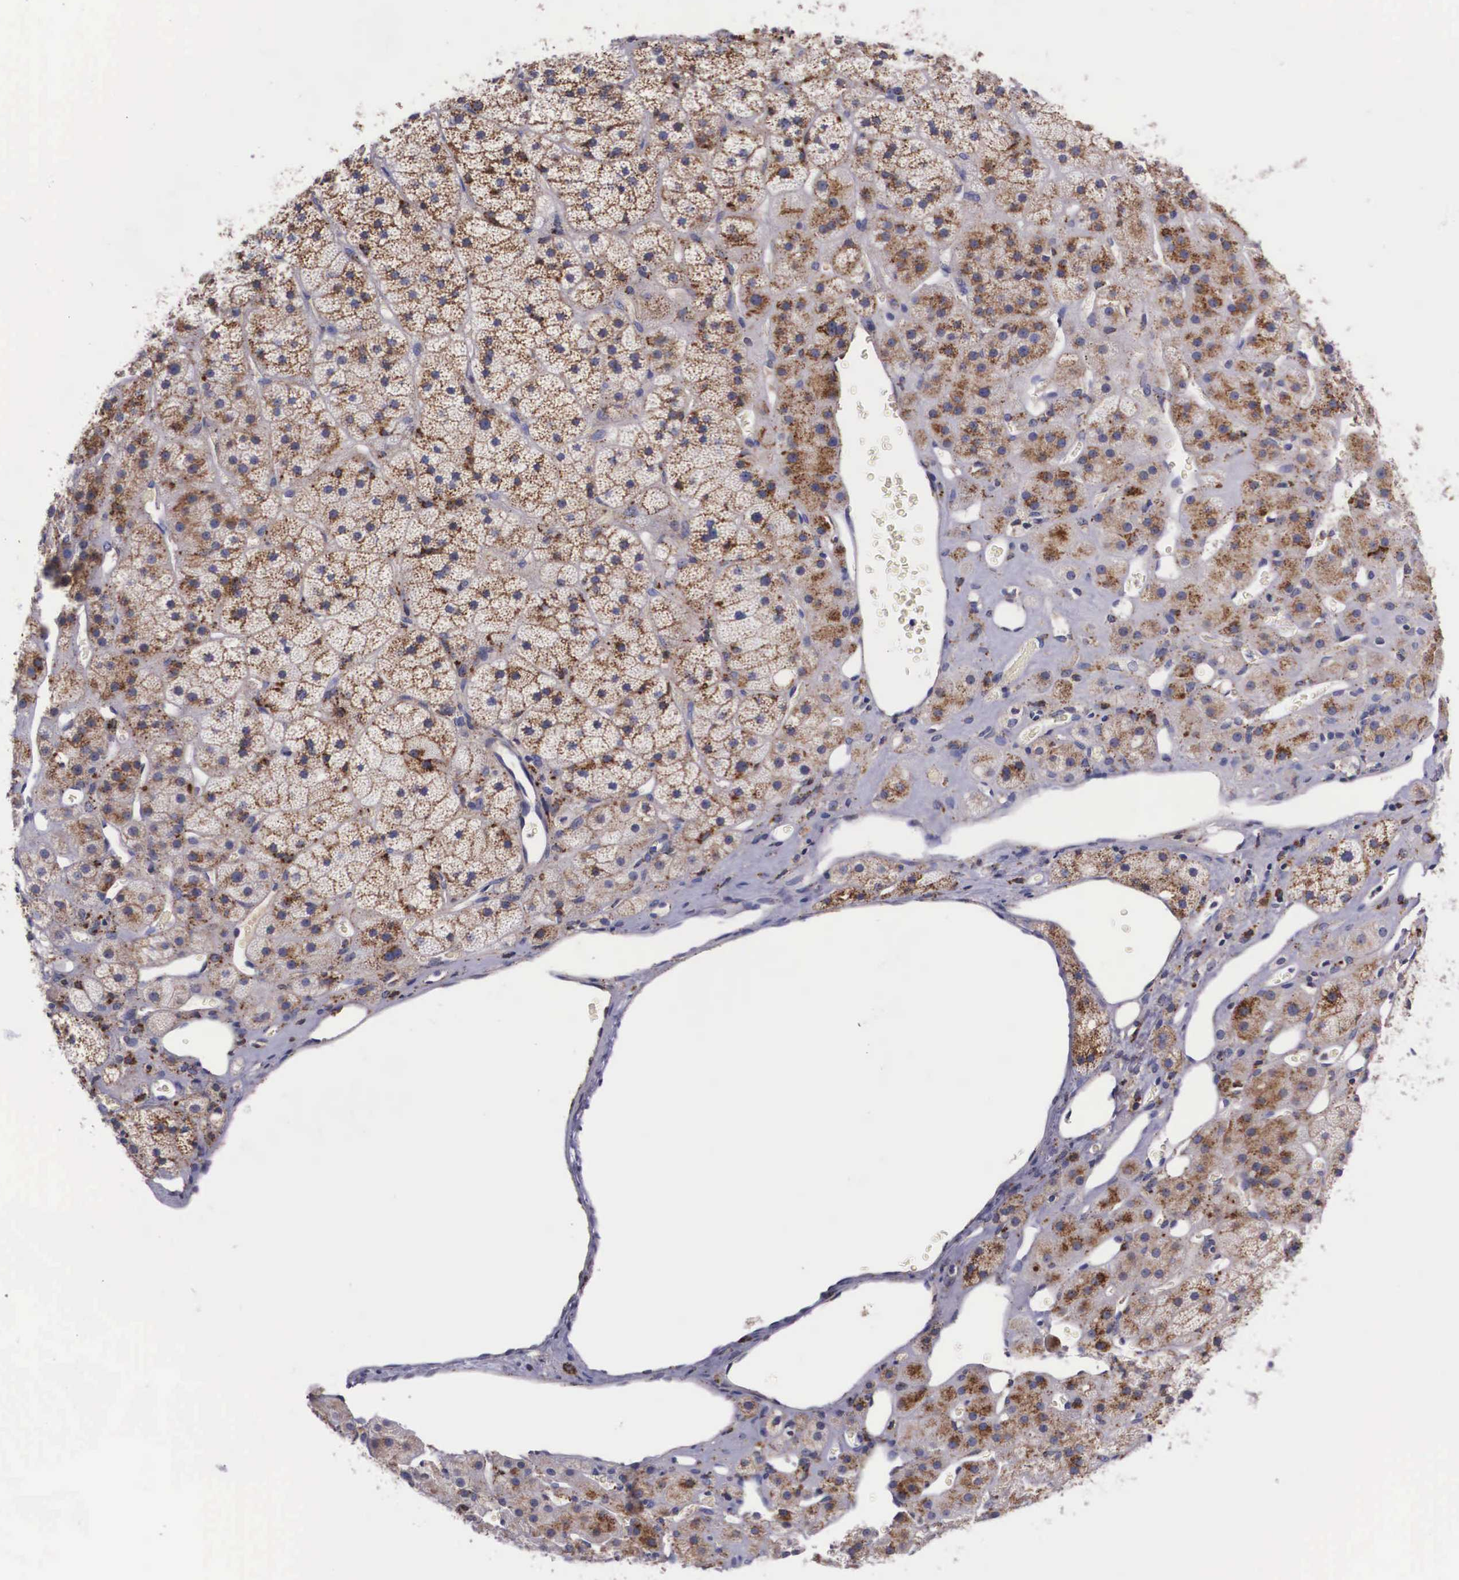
{"staining": {"intensity": "moderate", "quantity": "25%-75%", "location": "cytoplasmic/membranous"}, "tissue": "adrenal gland", "cell_type": "Glandular cells", "image_type": "normal", "snomed": [{"axis": "morphology", "description": "Normal tissue, NOS"}, {"axis": "topography", "description": "Adrenal gland"}], "caption": "Immunohistochemical staining of benign human adrenal gland exhibits moderate cytoplasmic/membranous protein positivity in about 25%-75% of glandular cells. Nuclei are stained in blue.", "gene": "NAGA", "patient": {"sex": "male", "age": 57}}